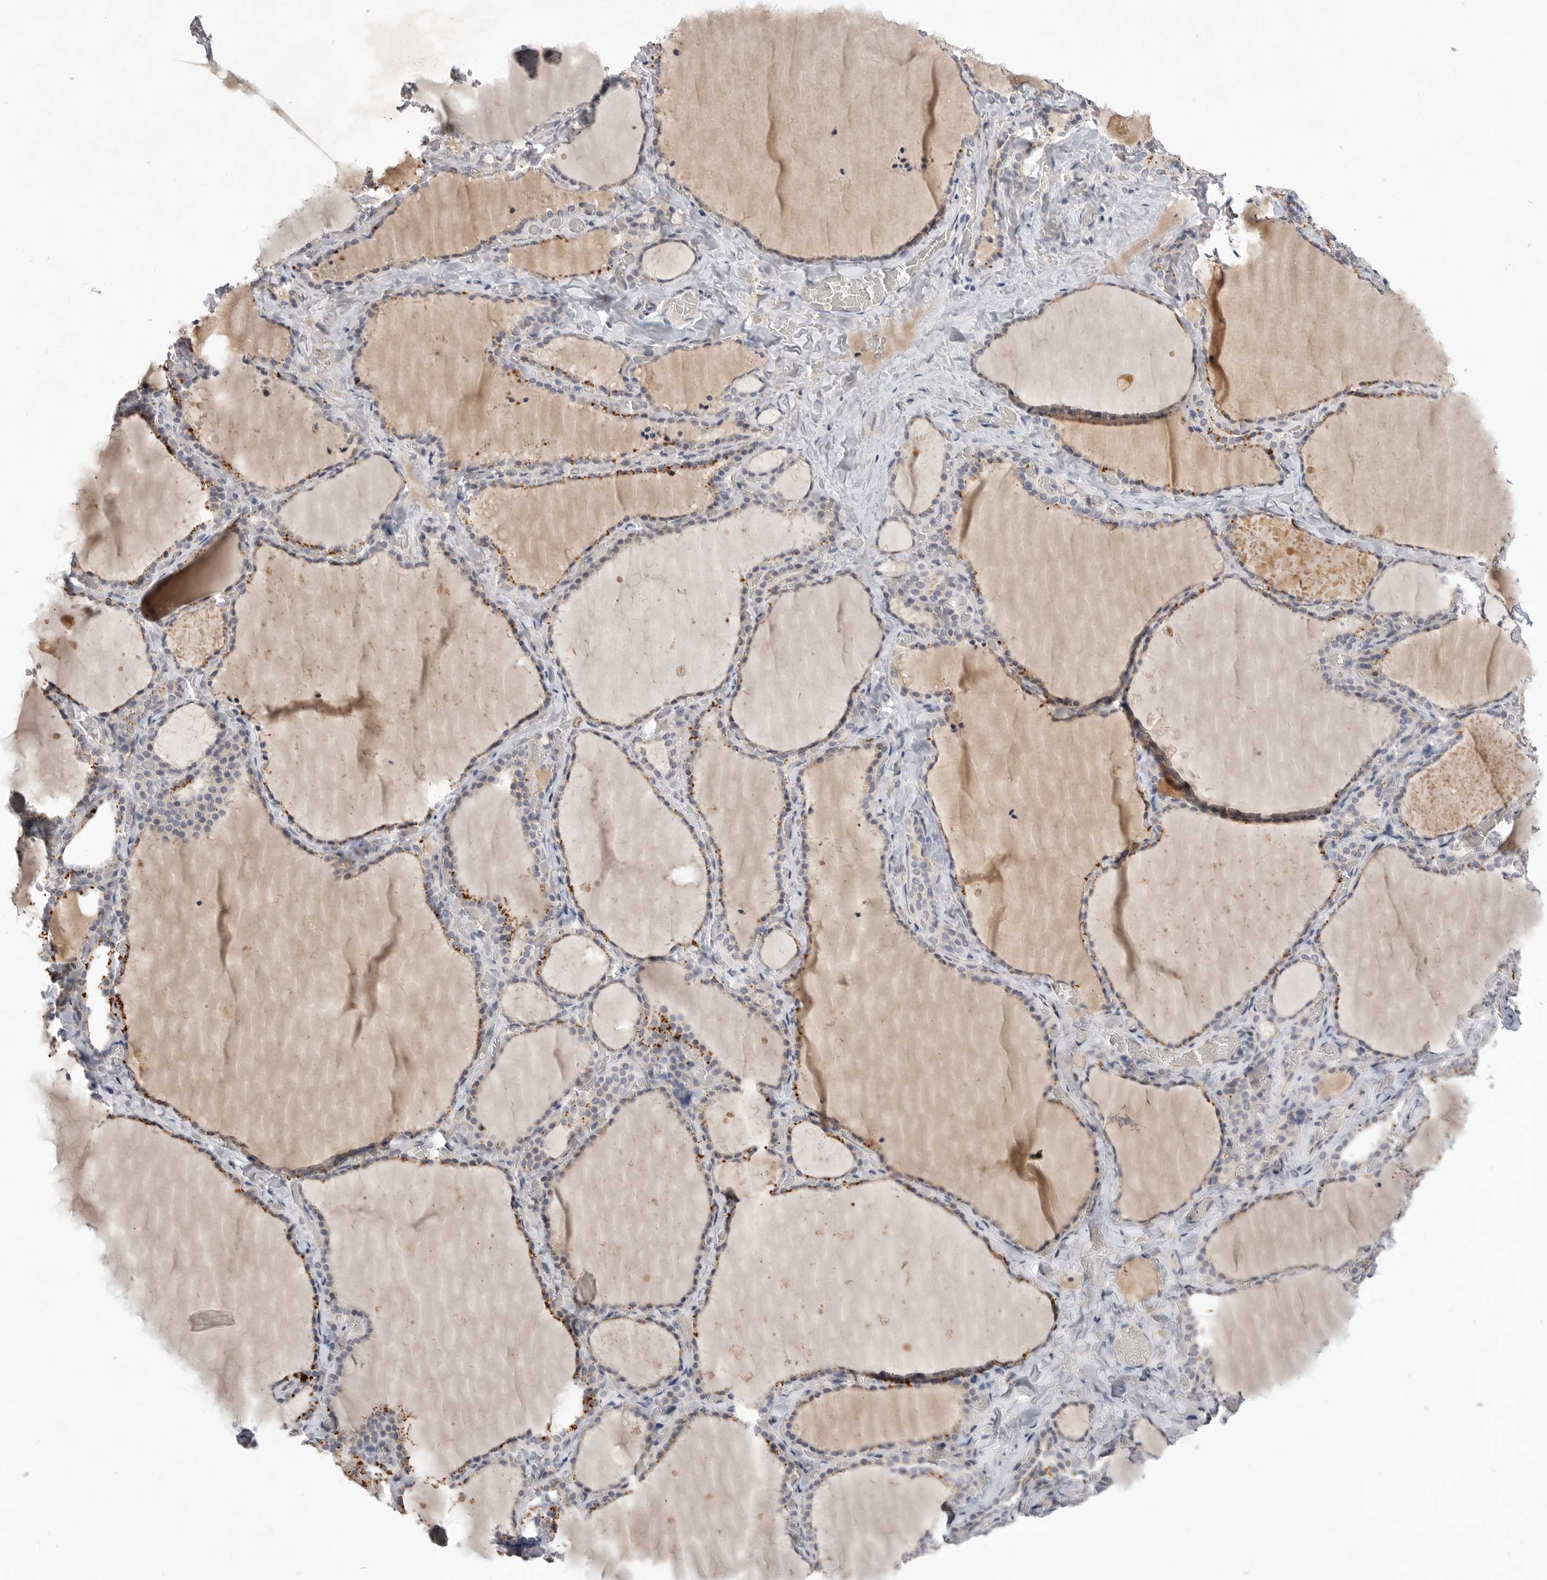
{"staining": {"intensity": "moderate", "quantity": "<25%", "location": "cytoplasmic/membranous"}, "tissue": "thyroid gland", "cell_type": "Glandular cells", "image_type": "normal", "snomed": [{"axis": "morphology", "description": "Normal tissue, NOS"}, {"axis": "topography", "description": "Thyroid gland"}], "caption": "Glandular cells display low levels of moderate cytoplasmic/membranous expression in approximately <25% of cells in normal human thyroid gland.", "gene": "ITGAD", "patient": {"sex": "female", "age": 22}}